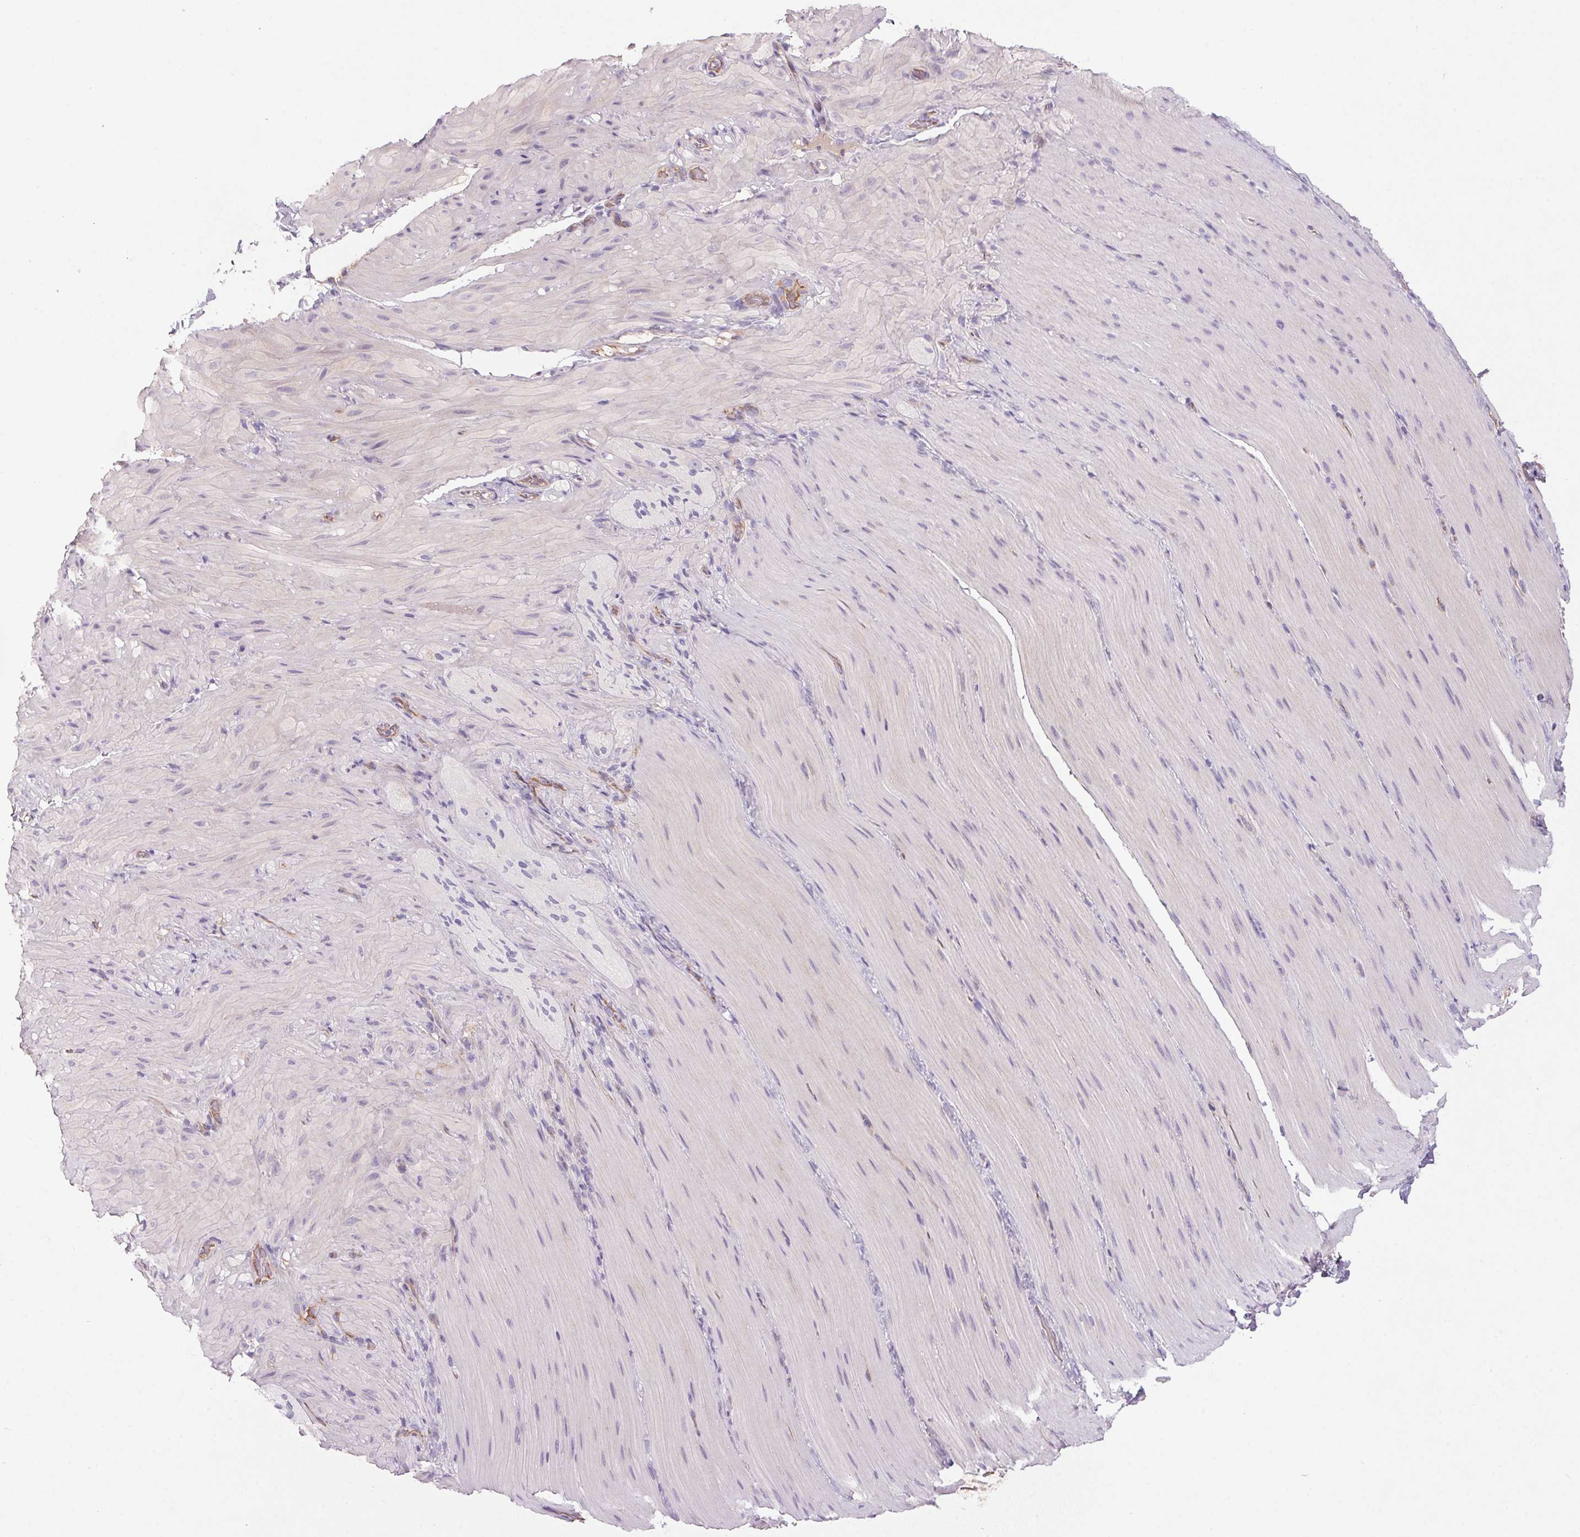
{"staining": {"intensity": "negative", "quantity": "none", "location": "none"}, "tissue": "smooth muscle", "cell_type": "Smooth muscle cells", "image_type": "normal", "snomed": [{"axis": "morphology", "description": "Normal tissue, NOS"}, {"axis": "topography", "description": "Smooth muscle"}, {"axis": "topography", "description": "Colon"}], "caption": "DAB (3,3'-diaminobenzidine) immunohistochemical staining of benign smooth muscle exhibits no significant positivity in smooth muscle cells. (DAB (3,3'-diaminobenzidine) immunohistochemistry (IHC), high magnification).", "gene": "APOC4", "patient": {"sex": "male", "age": 73}}